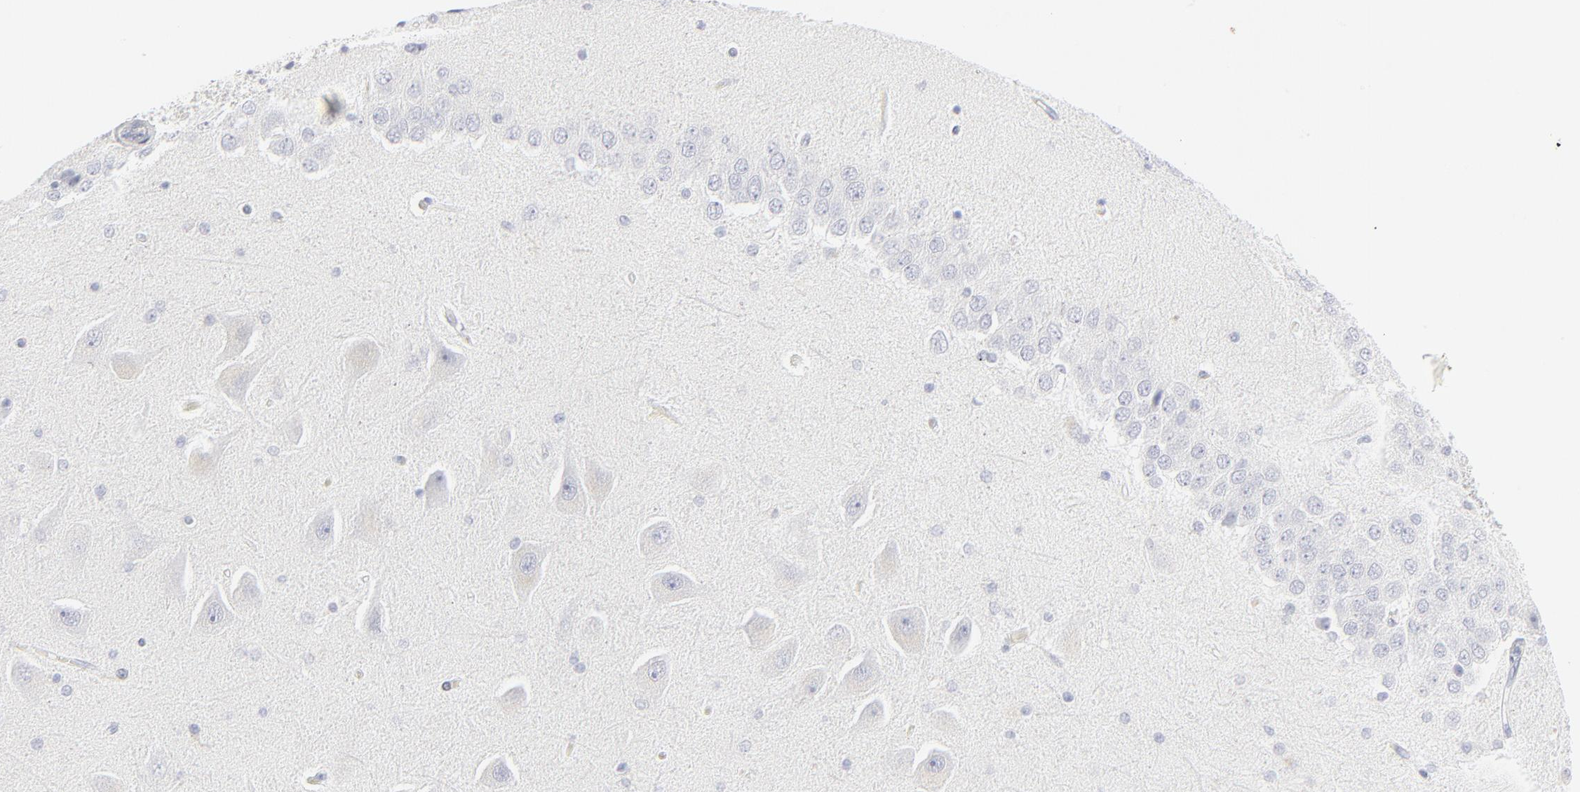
{"staining": {"intensity": "negative", "quantity": "none", "location": "none"}, "tissue": "hippocampus", "cell_type": "Glial cells", "image_type": "normal", "snomed": [{"axis": "morphology", "description": "Normal tissue, NOS"}, {"axis": "topography", "description": "Hippocampus"}], "caption": "The micrograph displays no significant positivity in glial cells of hippocampus. The staining is performed using DAB brown chromogen with nuclei counter-stained in using hematoxylin.", "gene": "CCR7", "patient": {"sex": "female", "age": 54}}